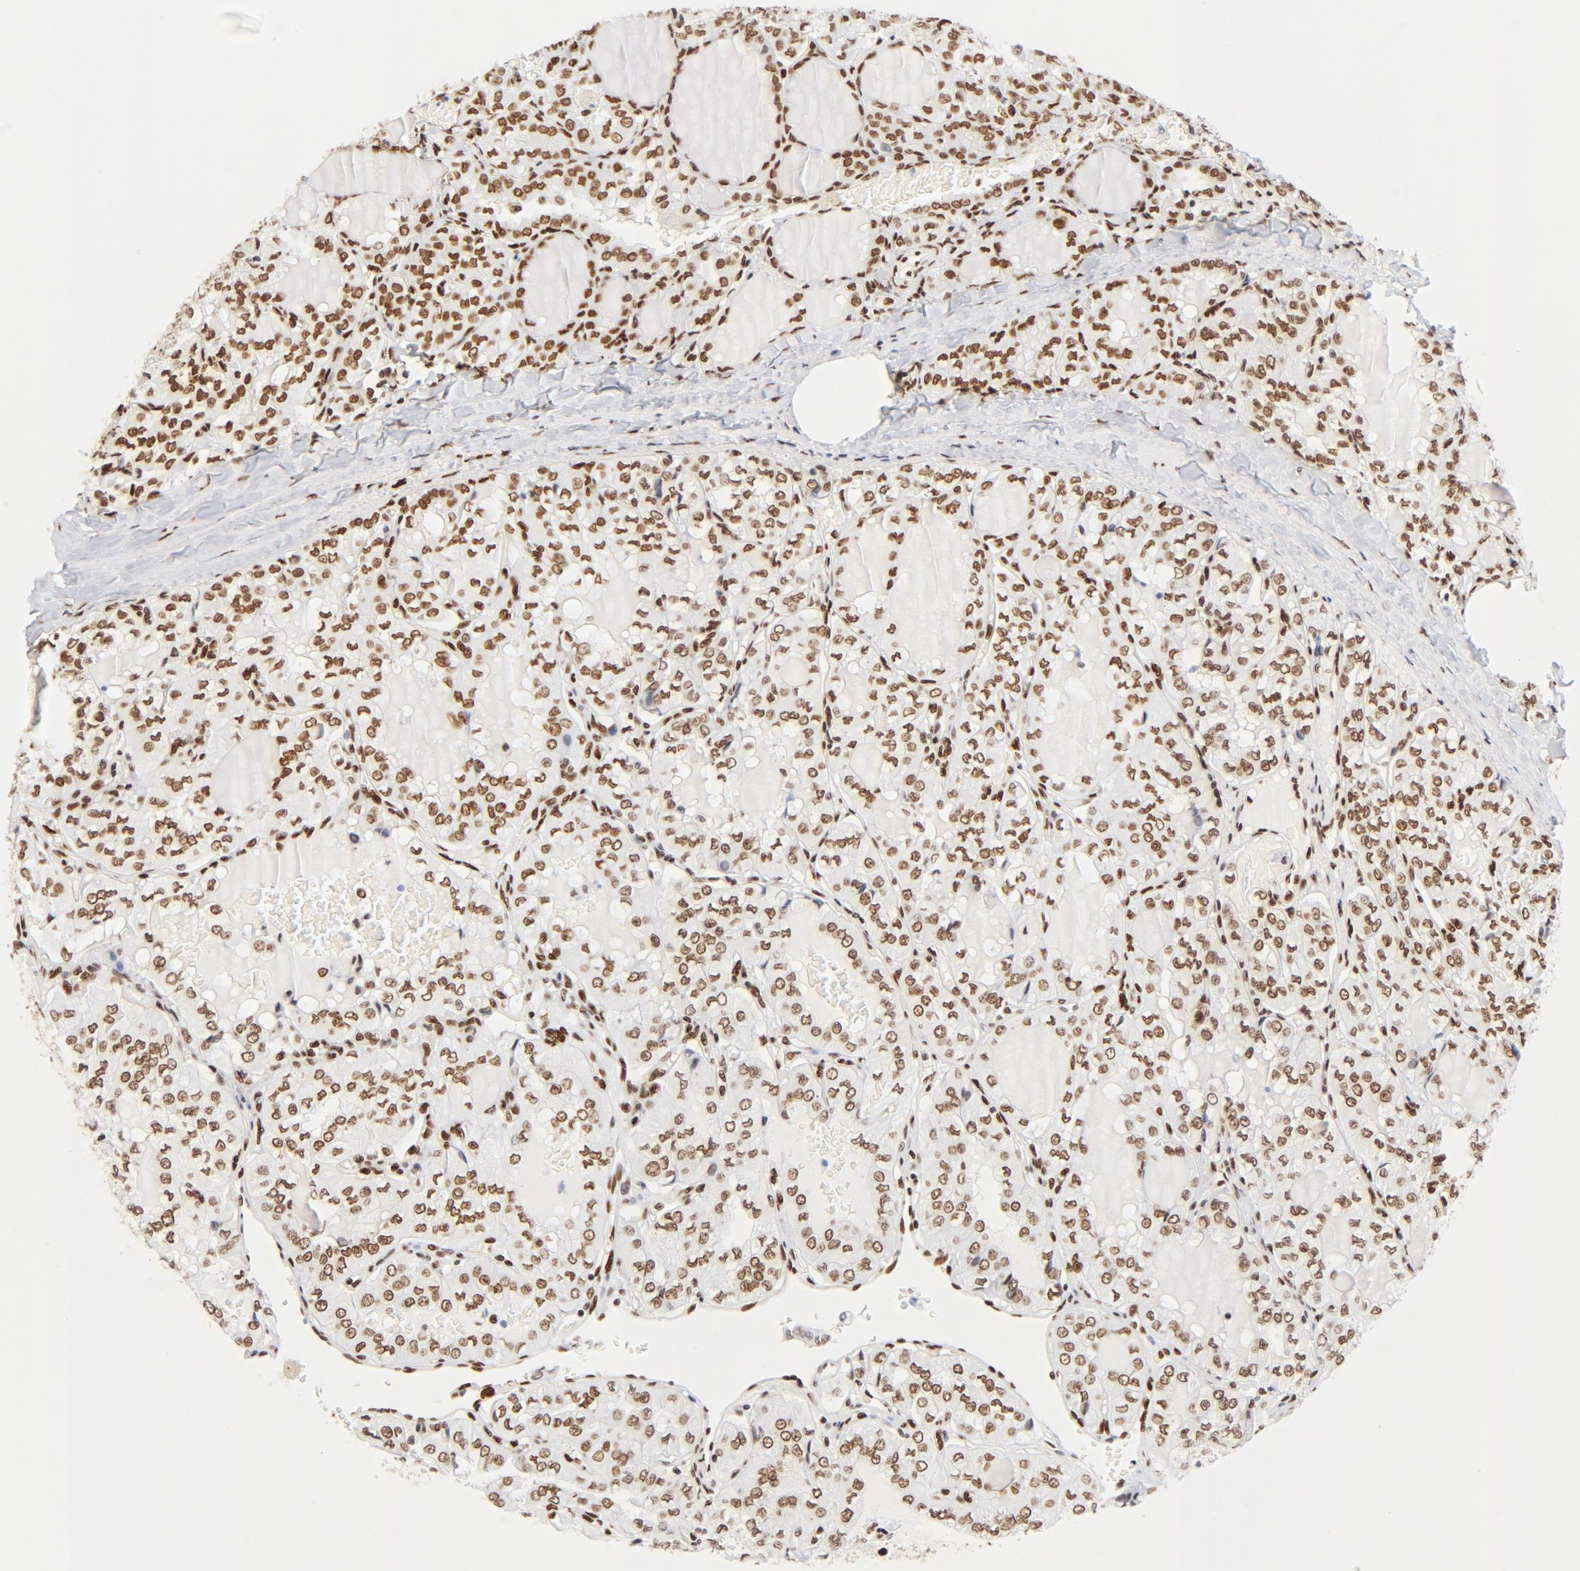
{"staining": {"intensity": "moderate", "quantity": ">75%", "location": "nuclear"}, "tissue": "thyroid cancer", "cell_type": "Tumor cells", "image_type": "cancer", "snomed": [{"axis": "morphology", "description": "Papillary adenocarcinoma, NOS"}, {"axis": "topography", "description": "Thyroid gland"}], "caption": "This is an image of immunohistochemistry (IHC) staining of thyroid cancer, which shows moderate staining in the nuclear of tumor cells.", "gene": "CTBP1", "patient": {"sex": "male", "age": 20}}